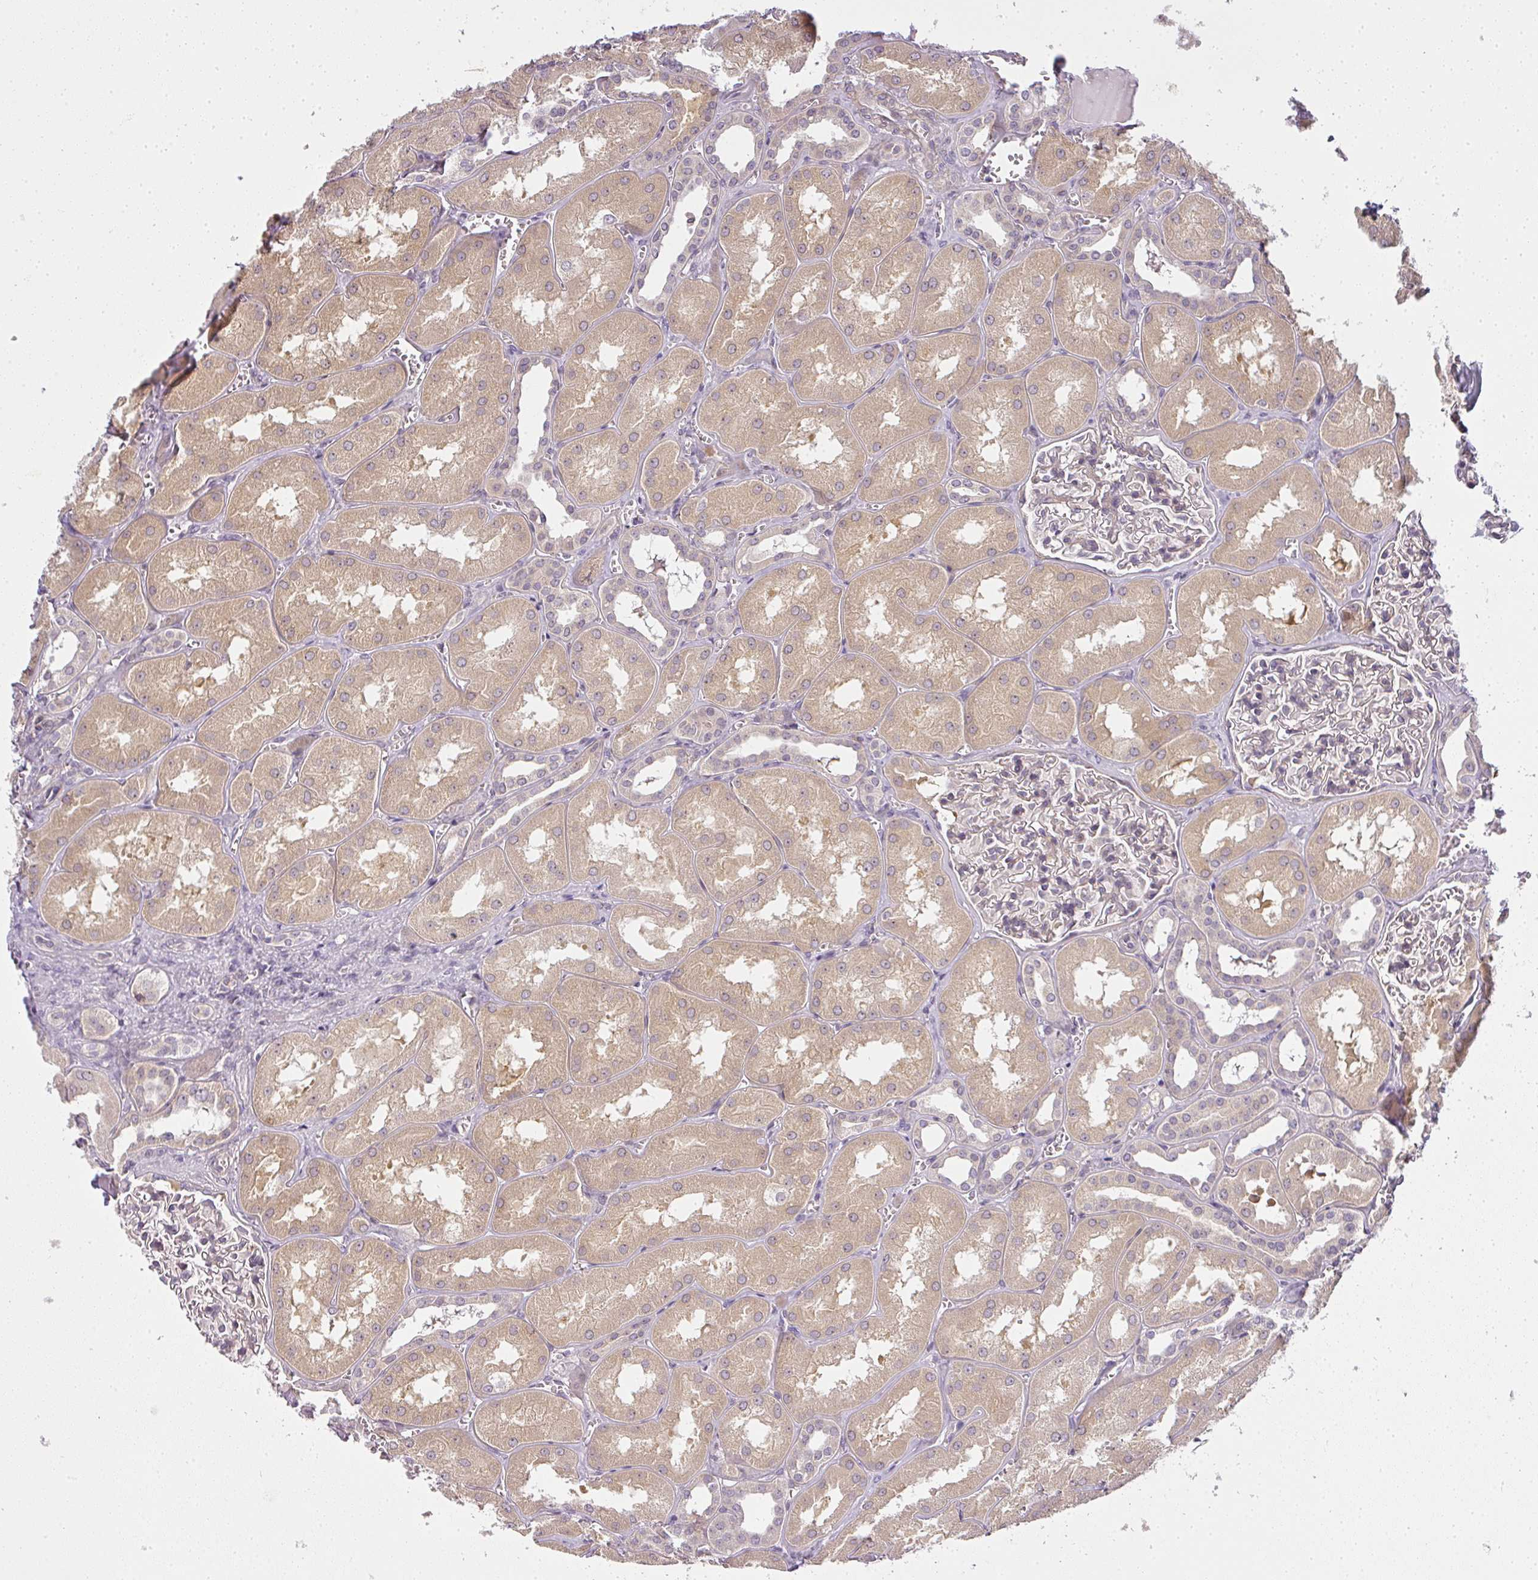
{"staining": {"intensity": "weak", "quantity": "<25%", "location": "cytoplasmic/membranous"}, "tissue": "kidney", "cell_type": "Cells in glomeruli", "image_type": "normal", "snomed": [{"axis": "morphology", "description": "Normal tissue, NOS"}, {"axis": "topography", "description": "Kidney"}], "caption": "Kidney stained for a protein using IHC demonstrates no staining cells in glomeruli.", "gene": "MED19", "patient": {"sex": "male", "age": 61}}